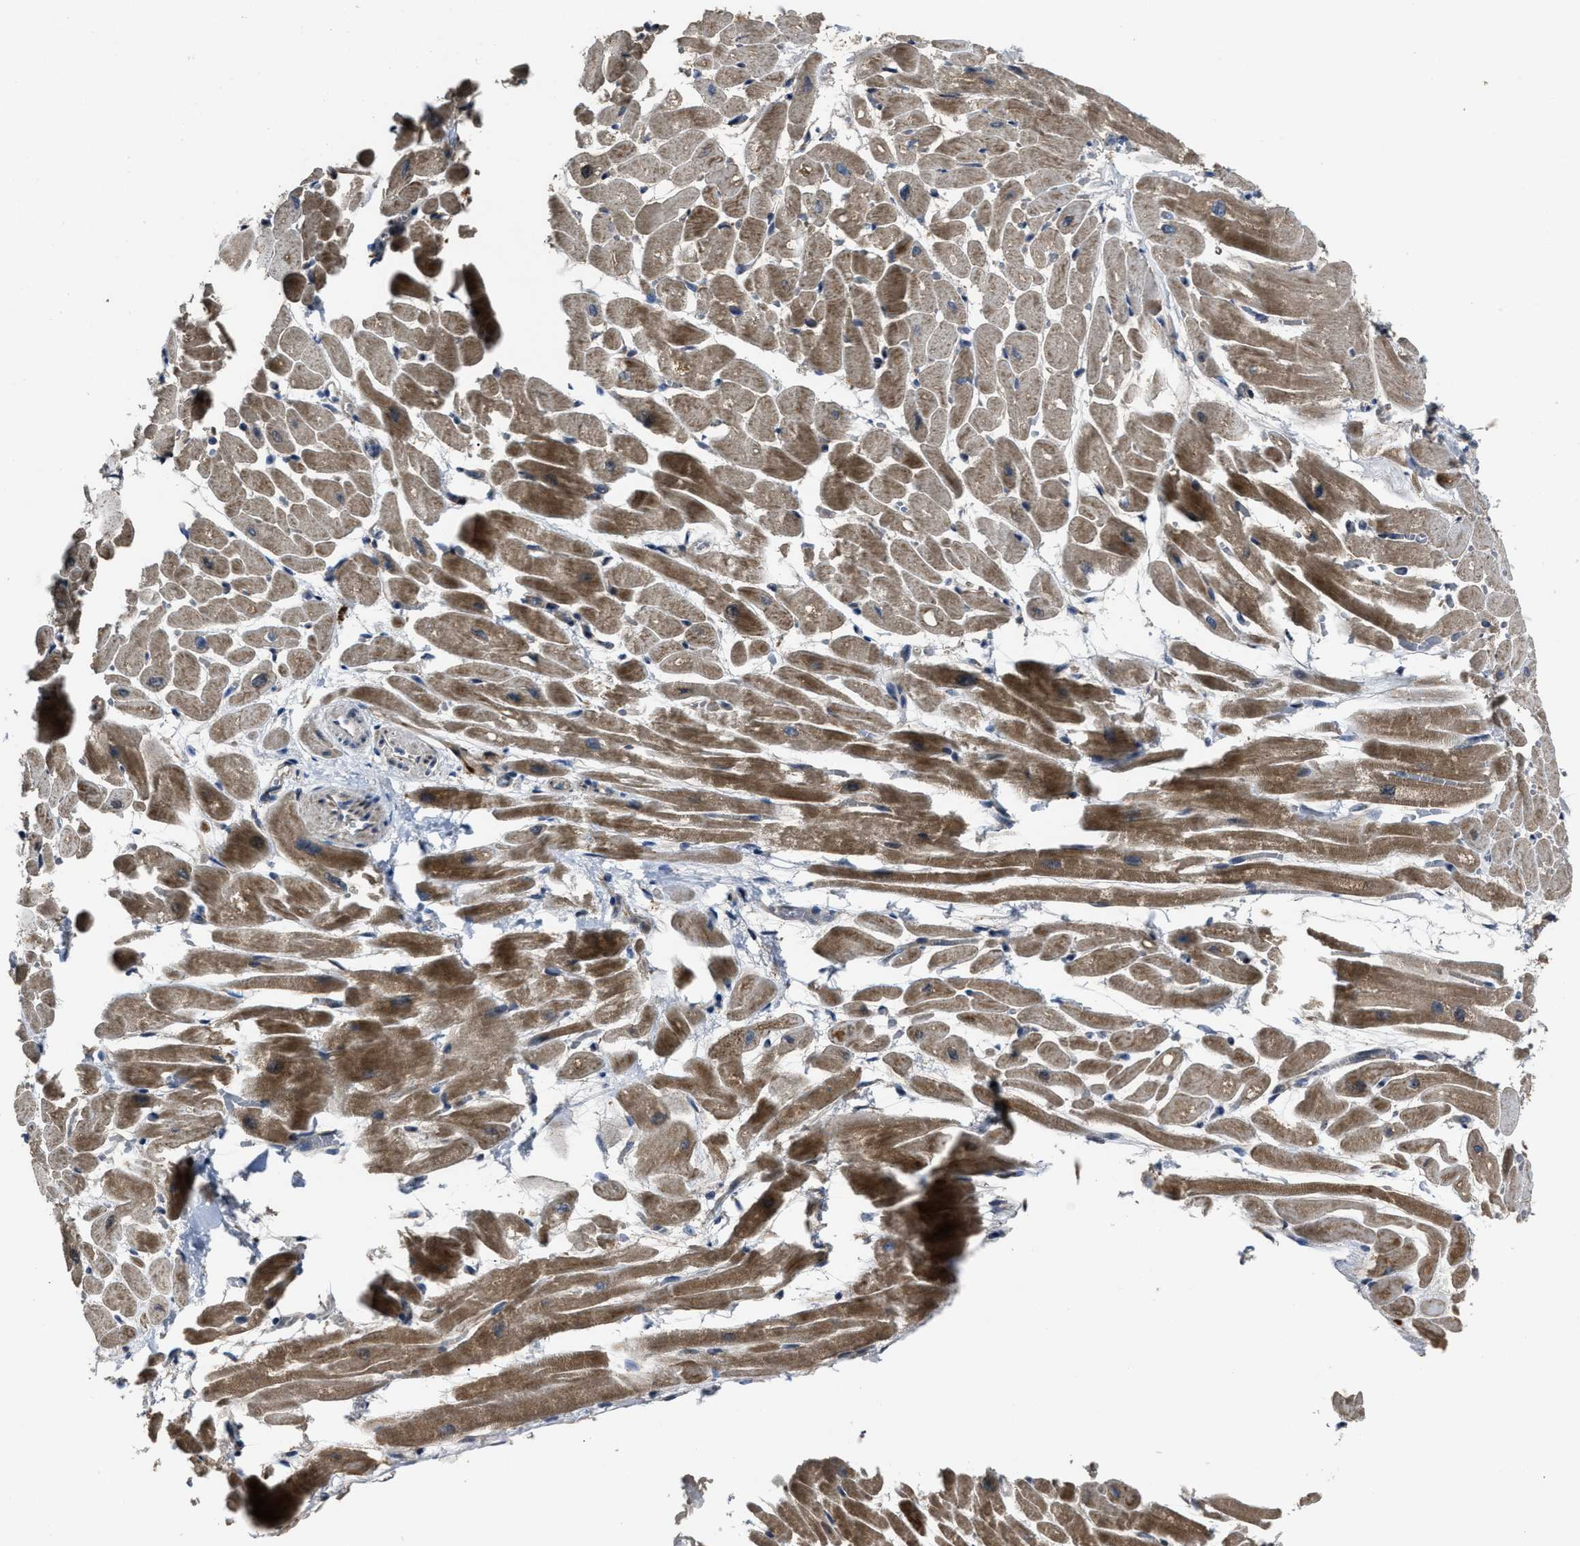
{"staining": {"intensity": "moderate", "quantity": ">75%", "location": "cytoplasmic/membranous"}, "tissue": "heart muscle", "cell_type": "Cardiomyocytes", "image_type": "normal", "snomed": [{"axis": "morphology", "description": "Normal tissue, NOS"}, {"axis": "topography", "description": "Heart"}], "caption": "Cardiomyocytes reveal medium levels of moderate cytoplasmic/membranous positivity in approximately >75% of cells in normal human heart muscle. The staining was performed using DAB (3,3'-diaminobenzidine) to visualize the protein expression in brown, while the nuclei were stained in blue with hematoxylin (Magnification: 20x).", "gene": "PASK", "patient": {"sex": "male", "age": 45}}